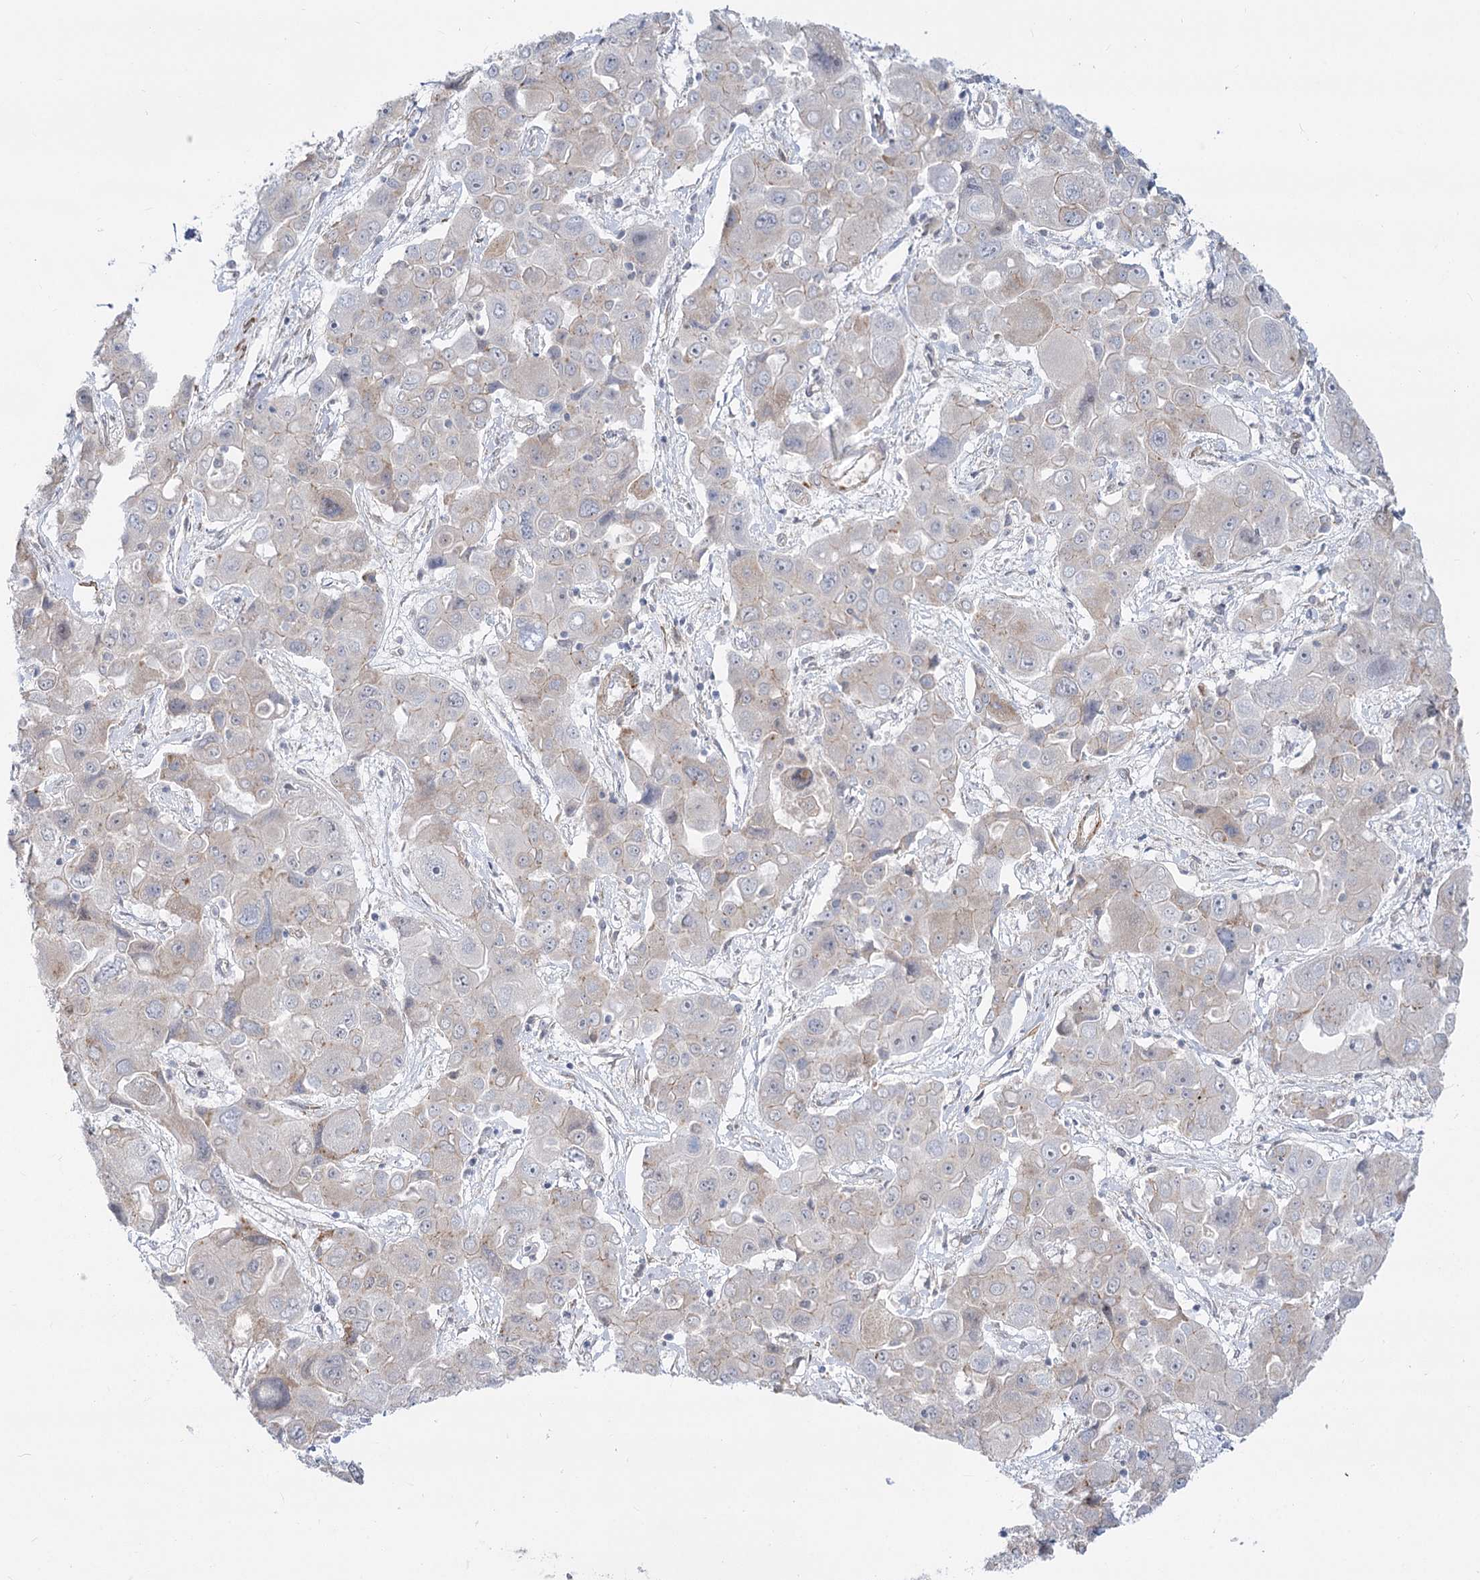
{"staining": {"intensity": "negative", "quantity": "none", "location": "none"}, "tissue": "liver cancer", "cell_type": "Tumor cells", "image_type": "cancer", "snomed": [{"axis": "morphology", "description": "Cholangiocarcinoma"}, {"axis": "topography", "description": "Liver"}], "caption": "An immunohistochemistry (IHC) photomicrograph of liver cancer (cholangiocarcinoma) is shown. There is no staining in tumor cells of liver cancer (cholangiocarcinoma).", "gene": "ARSI", "patient": {"sex": "male", "age": 67}}